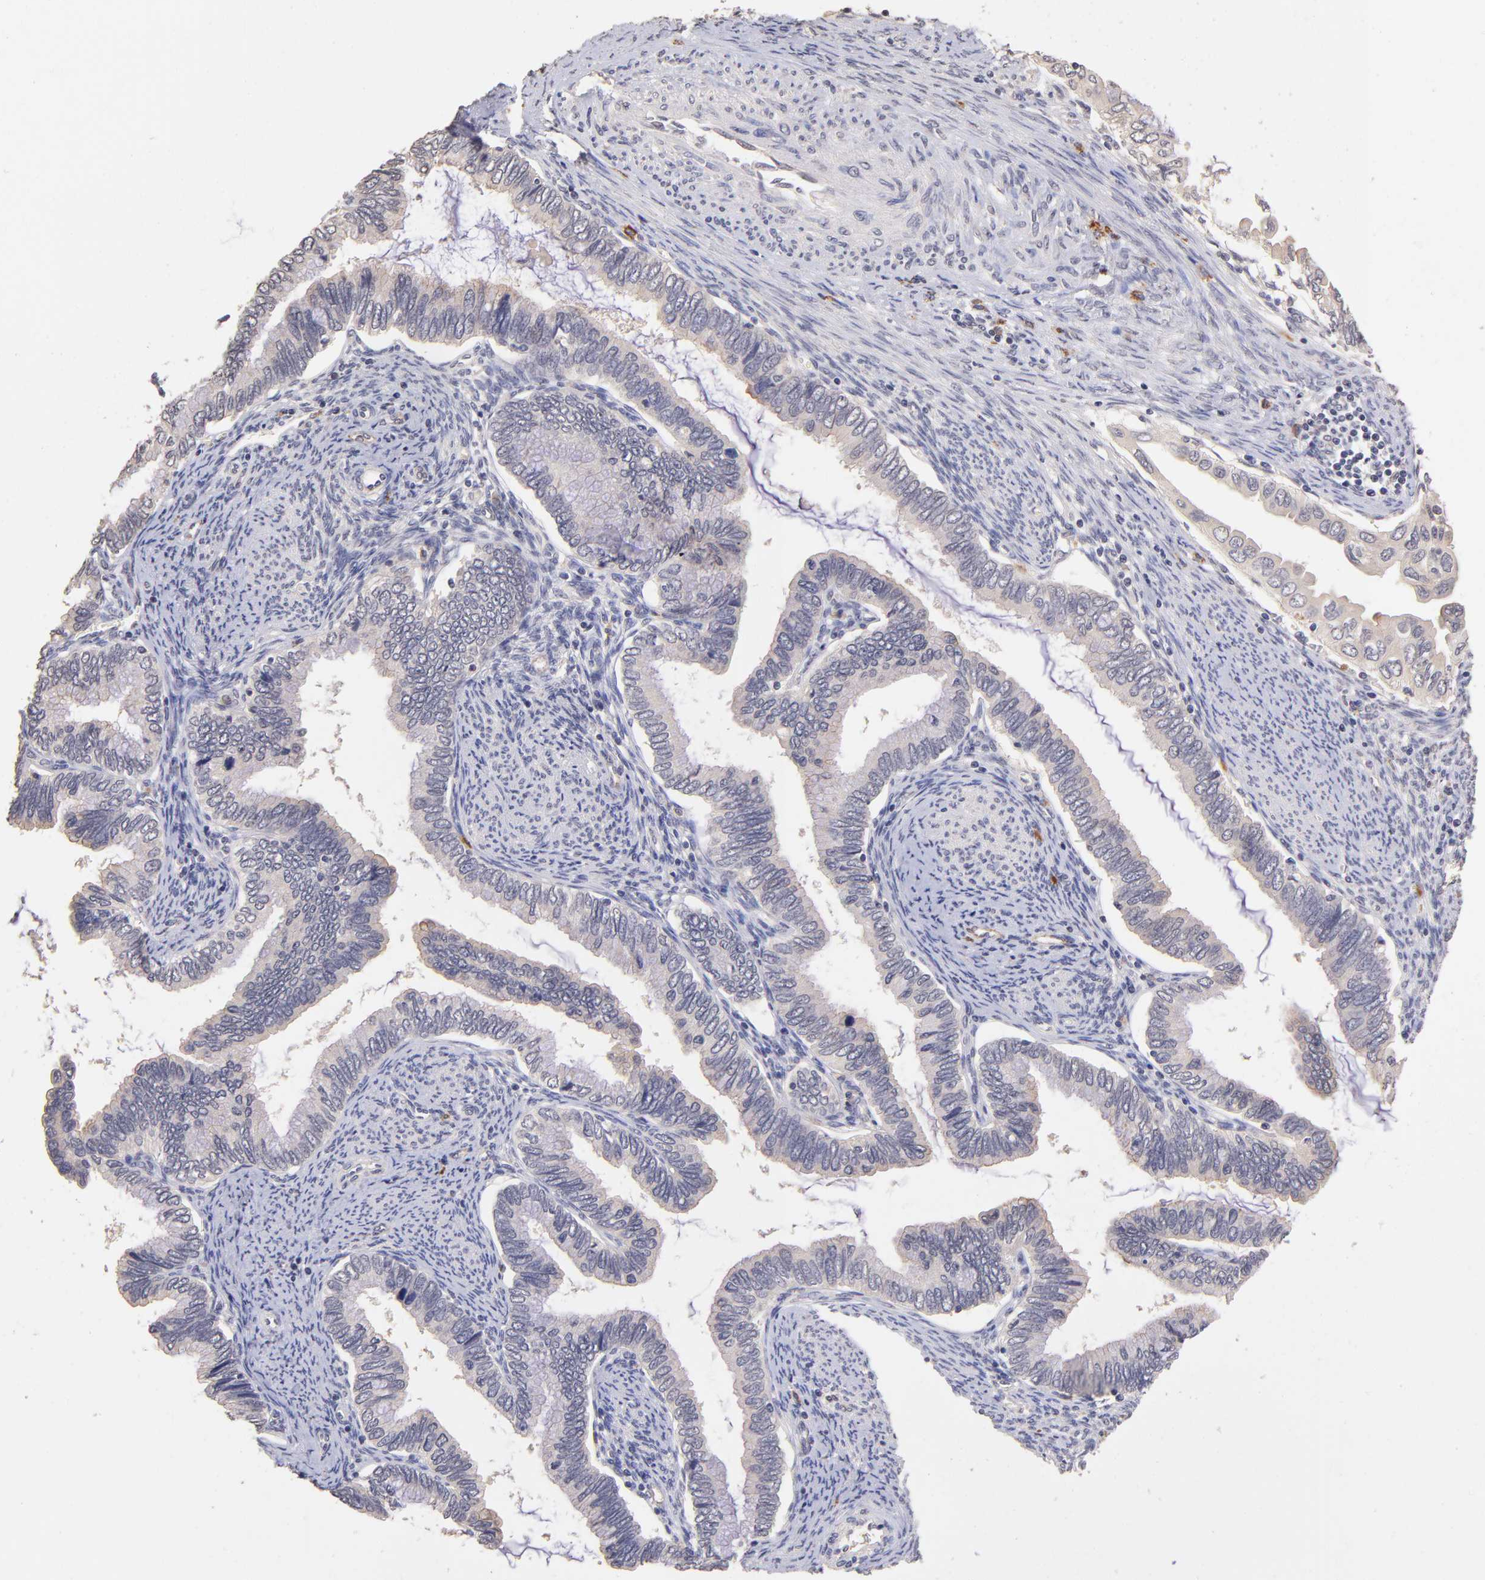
{"staining": {"intensity": "negative", "quantity": "none", "location": "none"}, "tissue": "cervical cancer", "cell_type": "Tumor cells", "image_type": "cancer", "snomed": [{"axis": "morphology", "description": "Adenocarcinoma, NOS"}, {"axis": "topography", "description": "Cervix"}], "caption": "The photomicrograph displays no significant expression in tumor cells of adenocarcinoma (cervical).", "gene": "RNASEL", "patient": {"sex": "female", "age": 49}}